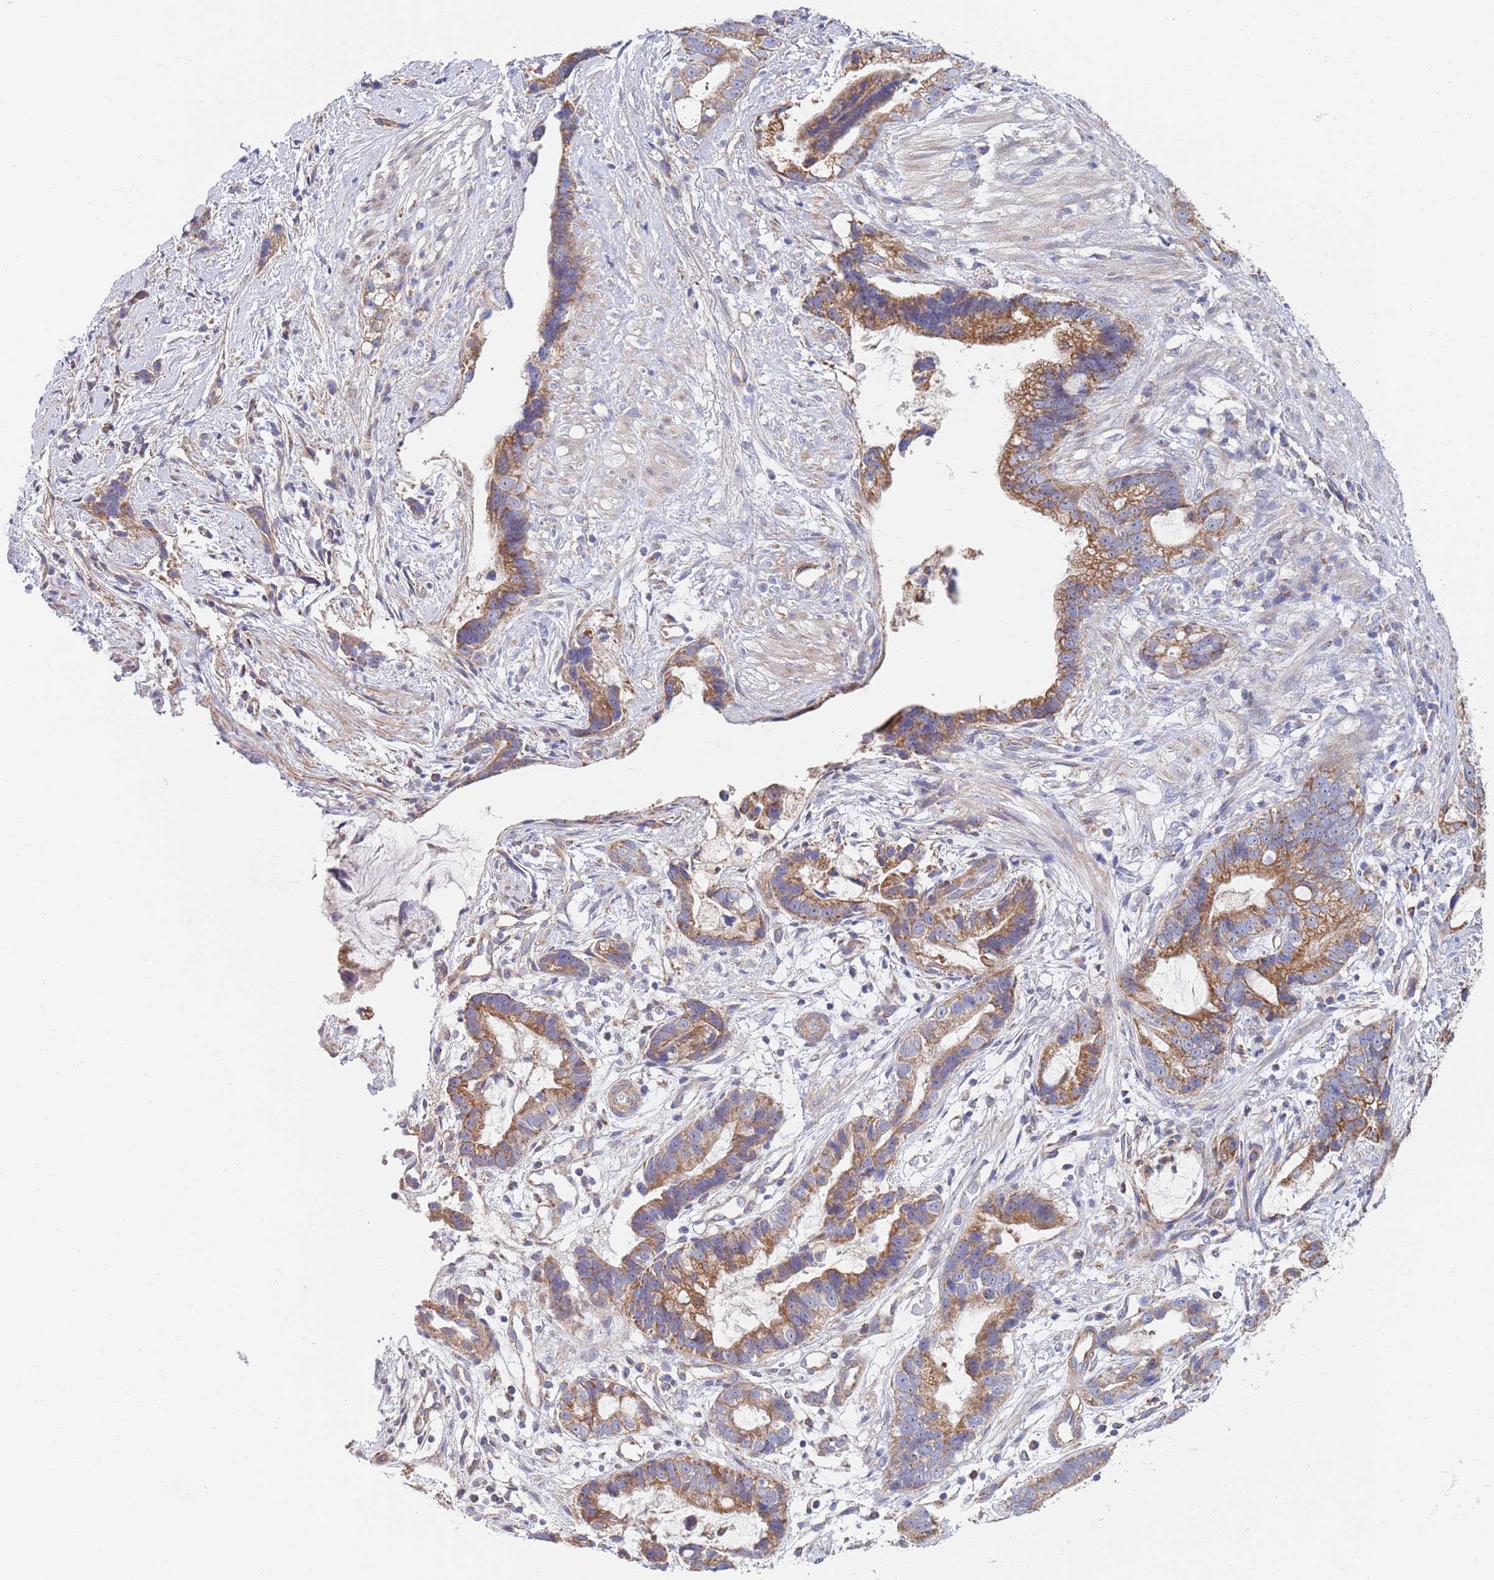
{"staining": {"intensity": "moderate", "quantity": ">75%", "location": "cytoplasmic/membranous"}, "tissue": "stomach cancer", "cell_type": "Tumor cells", "image_type": "cancer", "snomed": [{"axis": "morphology", "description": "Adenocarcinoma, NOS"}, {"axis": "topography", "description": "Stomach"}], "caption": "Immunohistochemical staining of stomach cancer exhibits moderate cytoplasmic/membranous protein staining in approximately >75% of tumor cells. Using DAB (3,3'-diaminobenzidine) (brown) and hematoxylin (blue) stains, captured at high magnification using brightfield microscopy.", "gene": "PWWP3A", "patient": {"sex": "male", "age": 55}}